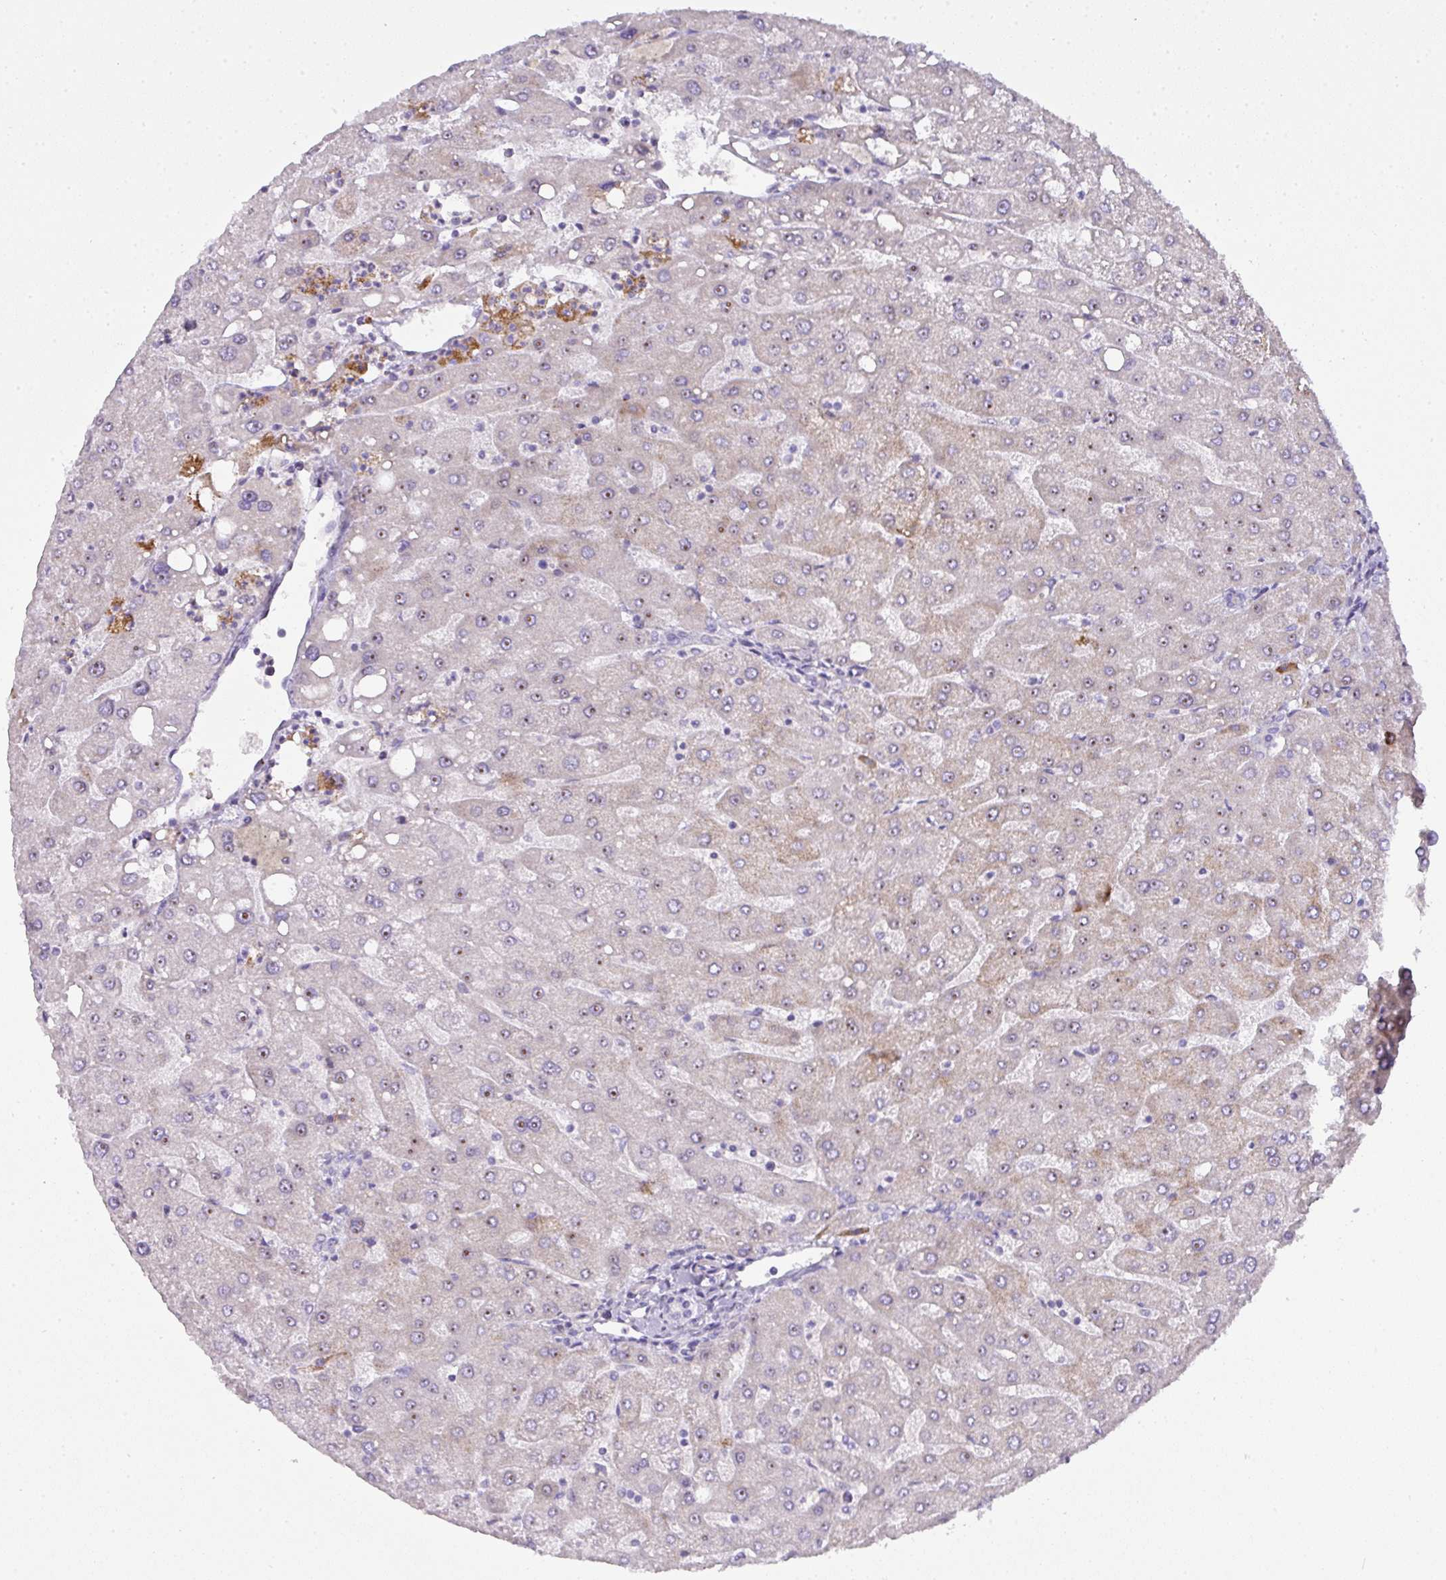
{"staining": {"intensity": "negative", "quantity": "none", "location": "none"}, "tissue": "liver", "cell_type": "Cholangiocytes", "image_type": "normal", "snomed": [{"axis": "morphology", "description": "Normal tissue, NOS"}, {"axis": "topography", "description": "Liver"}], "caption": "Immunohistochemical staining of benign human liver displays no significant staining in cholangiocytes.", "gene": "ATP6V1F", "patient": {"sex": "male", "age": 67}}